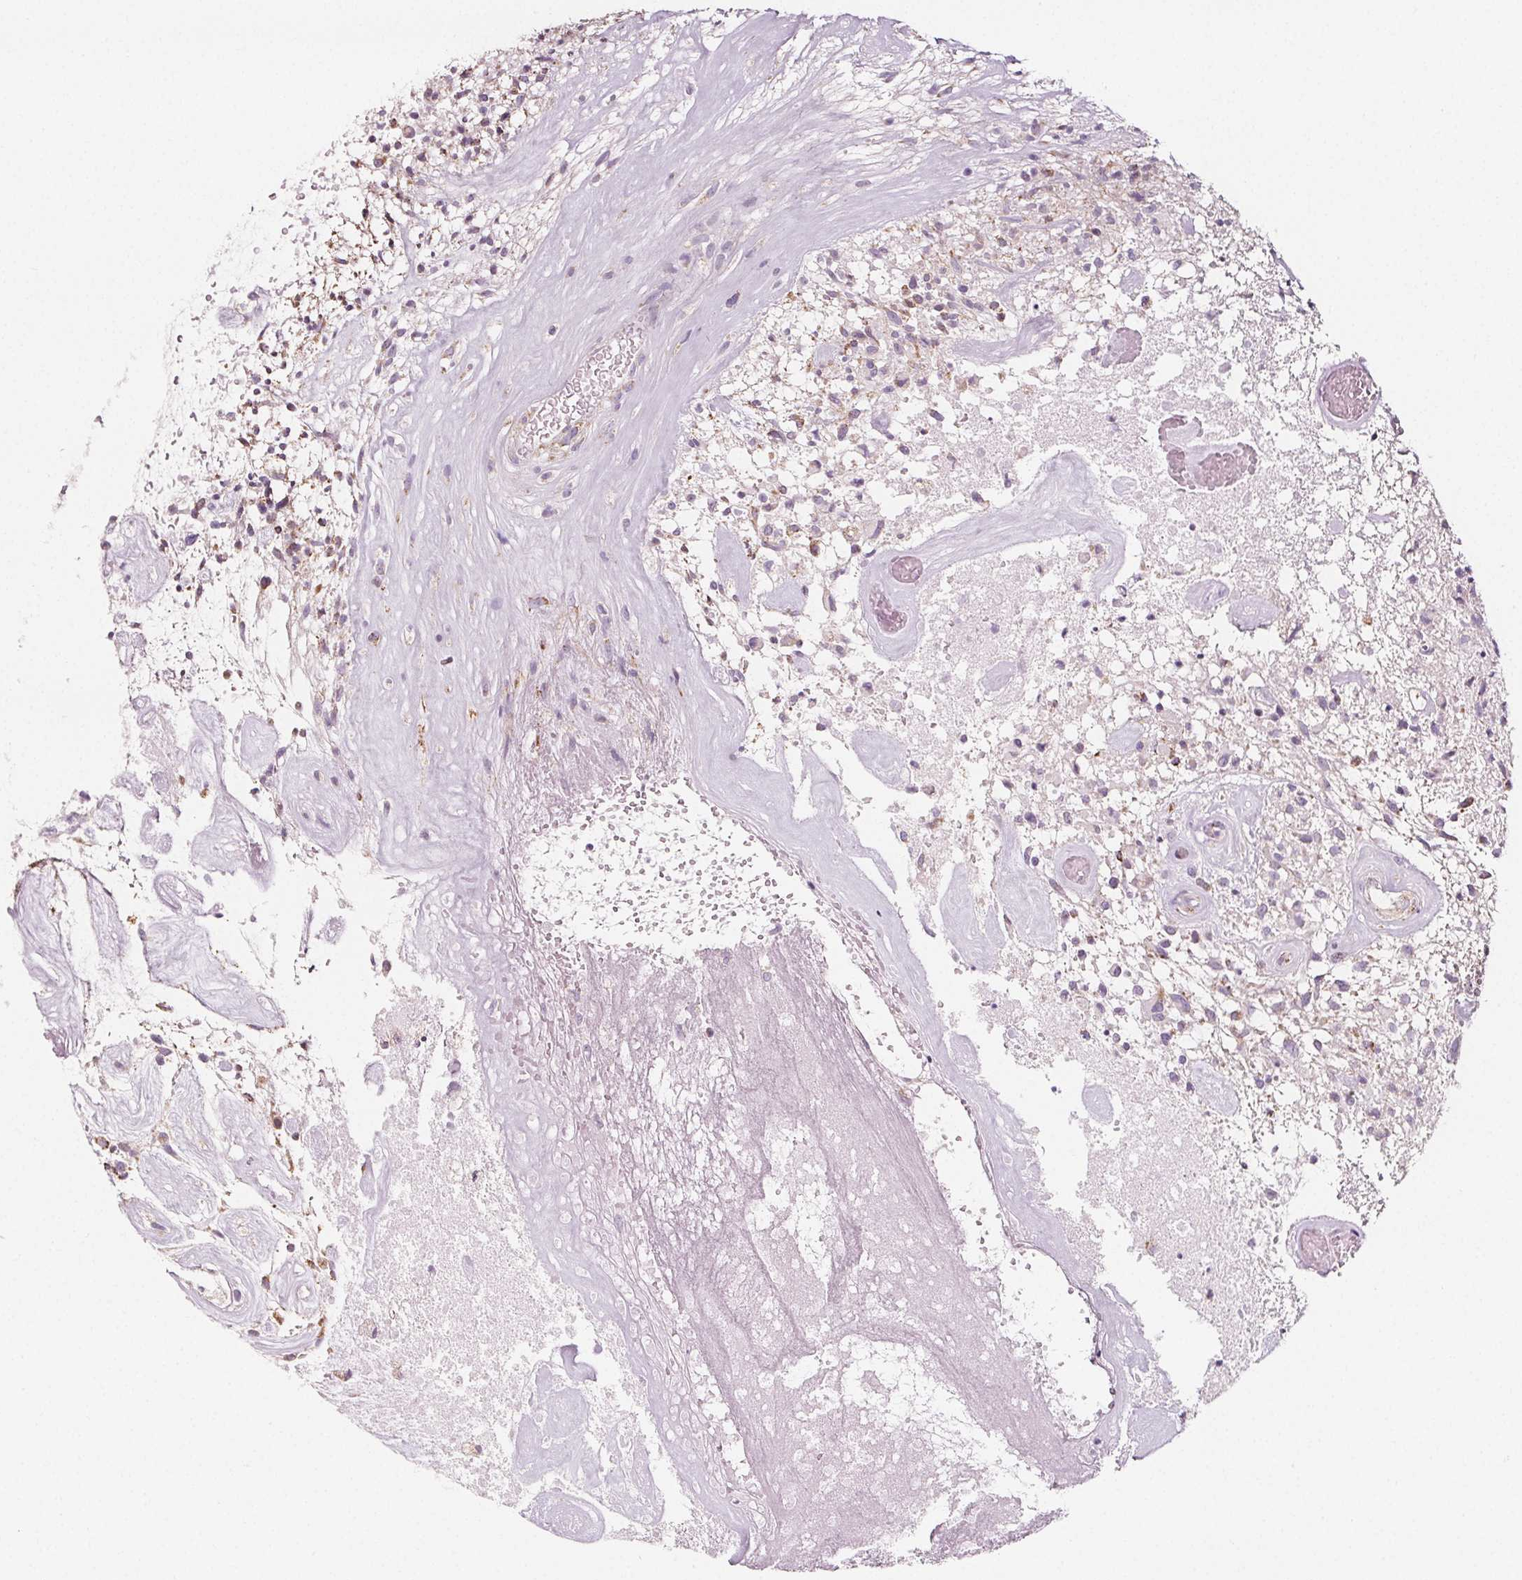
{"staining": {"intensity": "negative", "quantity": "none", "location": "none"}, "tissue": "glioma", "cell_type": "Tumor cells", "image_type": "cancer", "snomed": [{"axis": "morphology", "description": "Glioma, malignant, High grade"}, {"axis": "topography", "description": "Brain"}], "caption": "This is a histopathology image of immunohistochemistry (IHC) staining of malignant high-grade glioma, which shows no expression in tumor cells.", "gene": "IL17C", "patient": {"sex": "male", "age": 75}}